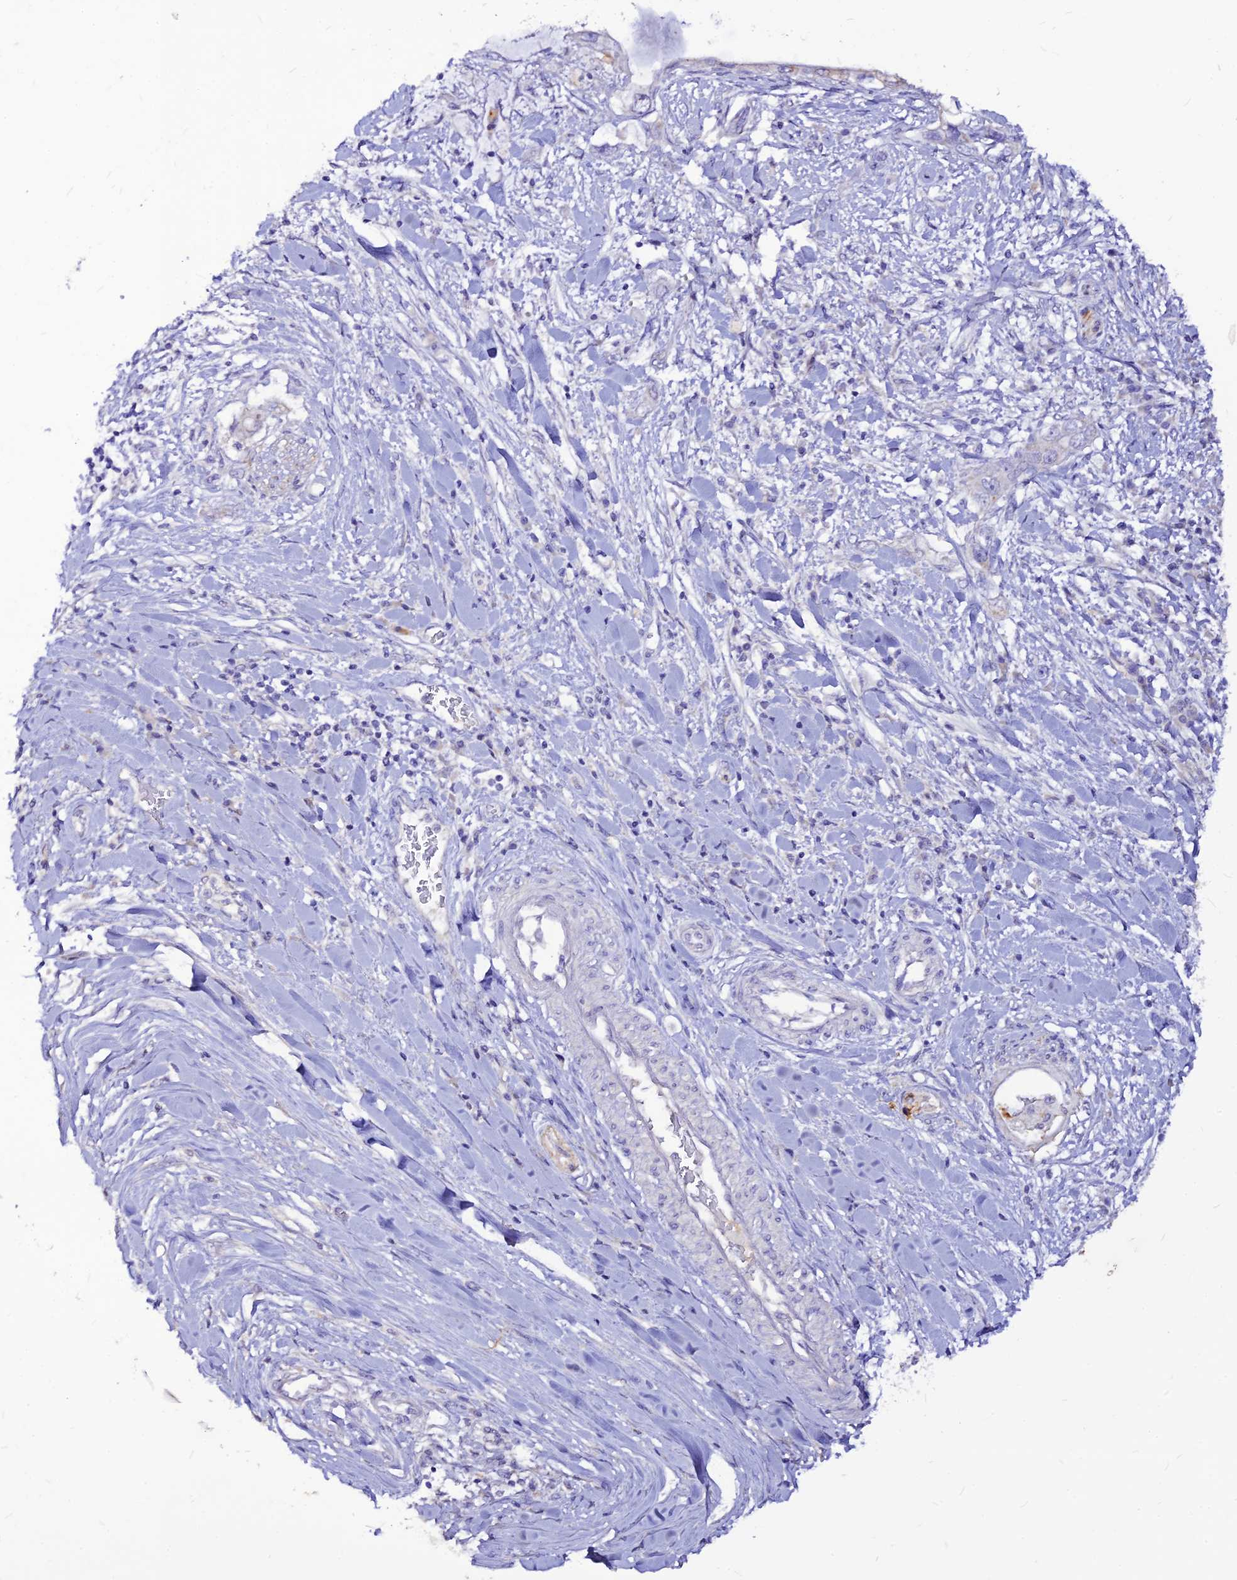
{"staining": {"intensity": "negative", "quantity": "none", "location": "none"}, "tissue": "pancreatic cancer", "cell_type": "Tumor cells", "image_type": "cancer", "snomed": [{"axis": "morphology", "description": "Inflammation, NOS"}, {"axis": "morphology", "description": "Adenocarcinoma, NOS"}, {"axis": "topography", "description": "Pancreas"}], "caption": "There is no significant positivity in tumor cells of pancreatic cancer (adenocarcinoma). (Stains: DAB (3,3'-diaminobenzidine) immunohistochemistry (IHC) with hematoxylin counter stain, Microscopy: brightfield microscopy at high magnification).", "gene": "CZIB", "patient": {"sex": "female", "age": 56}}